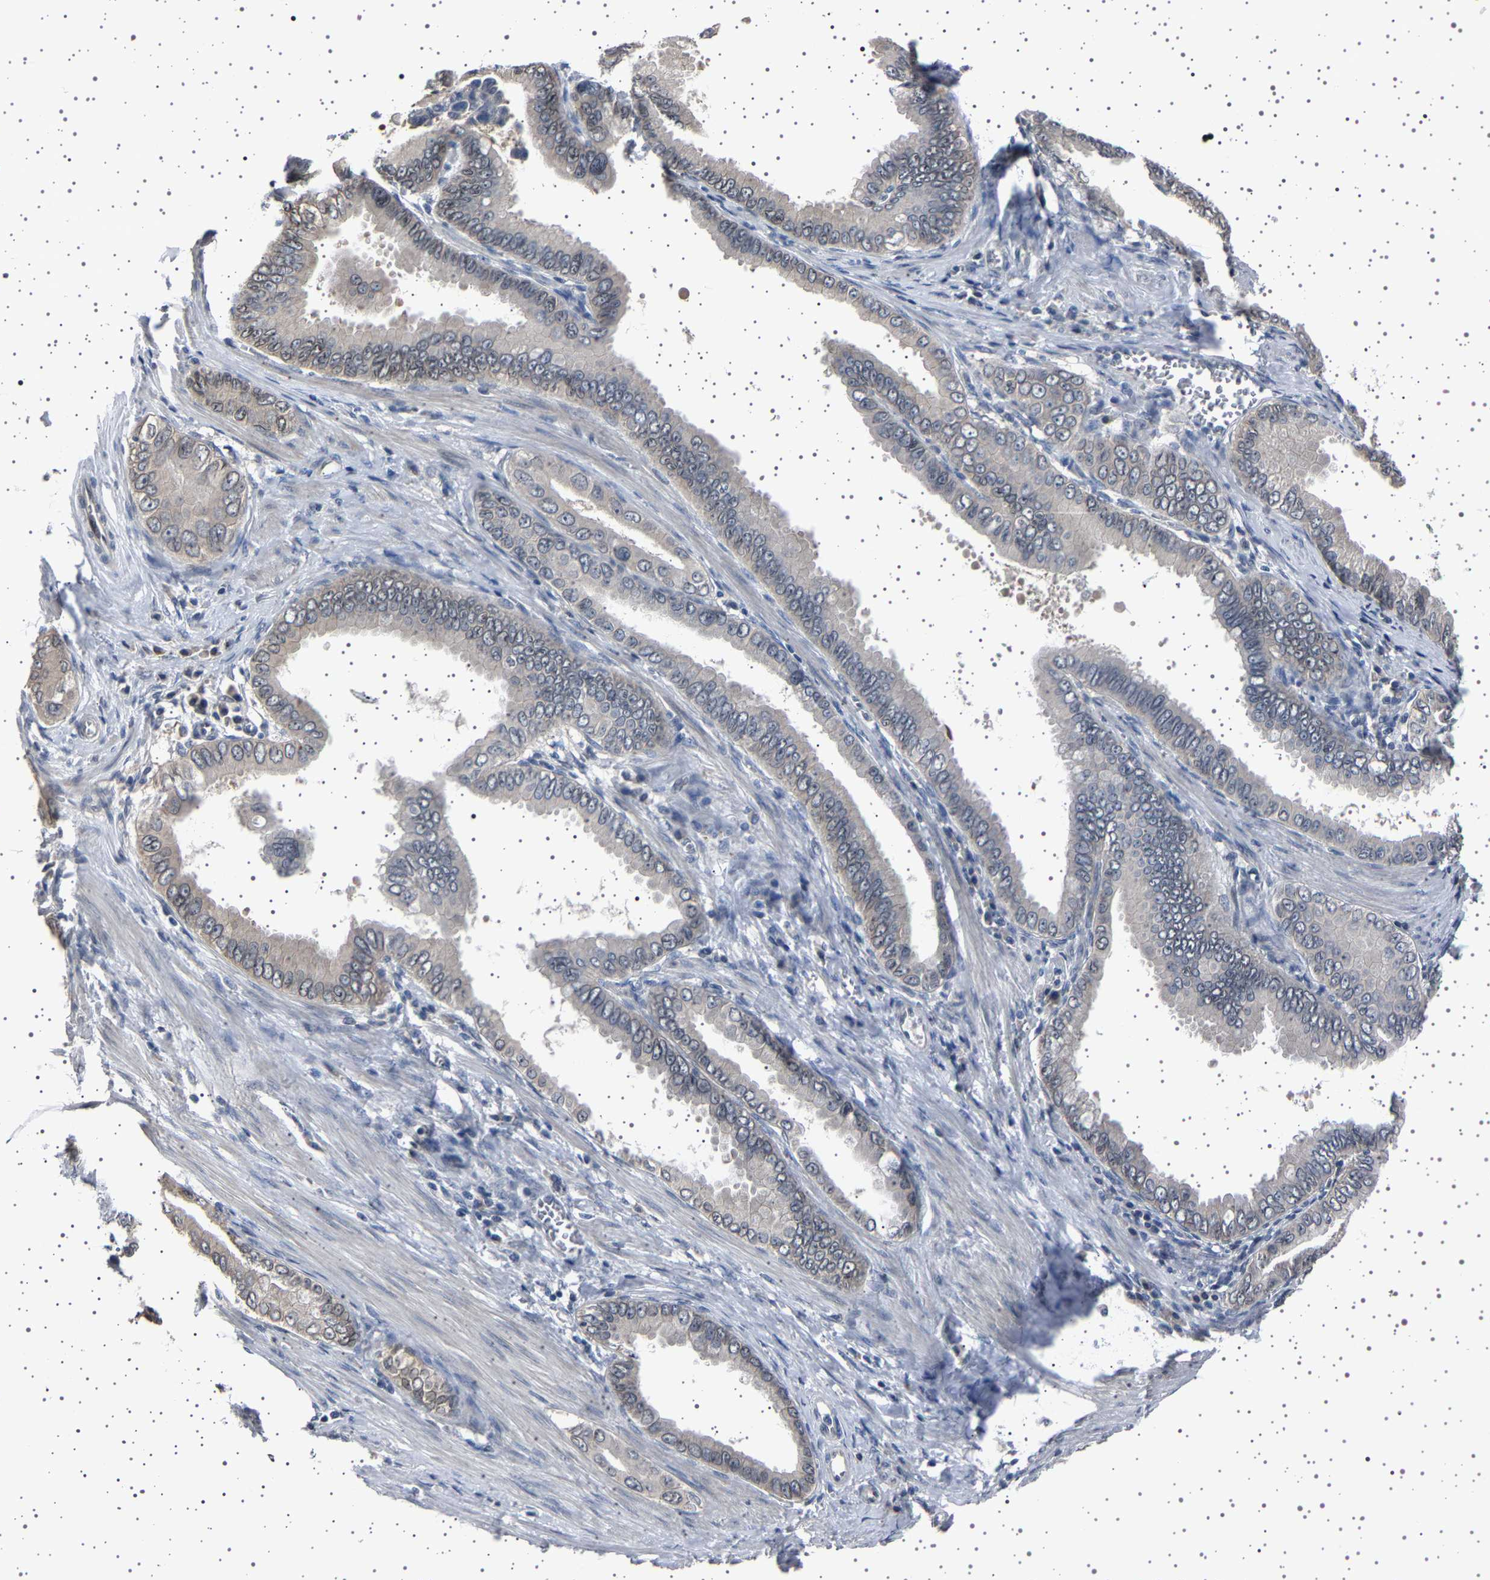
{"staining": {"intensity": "negative", "quantity": "none", "location": "none"}, "tissue": "pancreatic cancer", "cell_type": "Tumor cells", "image_type": "cancer", "snomed": [{"axis": "morphology", "description": "Normal tissue, NOS"}, {"axis": "topography", "description": "Lymph node"}], "caption": "Immunohistochemistry (IHC) histopathology image of neoplastic tissue: pancreatic cancer stained with DAB (3,3'-diaminobenzidine) reveals no significant protein expression in tumor cells.", "gene": "IL10RB", "patient": {"sex": "male", "age": 50}}